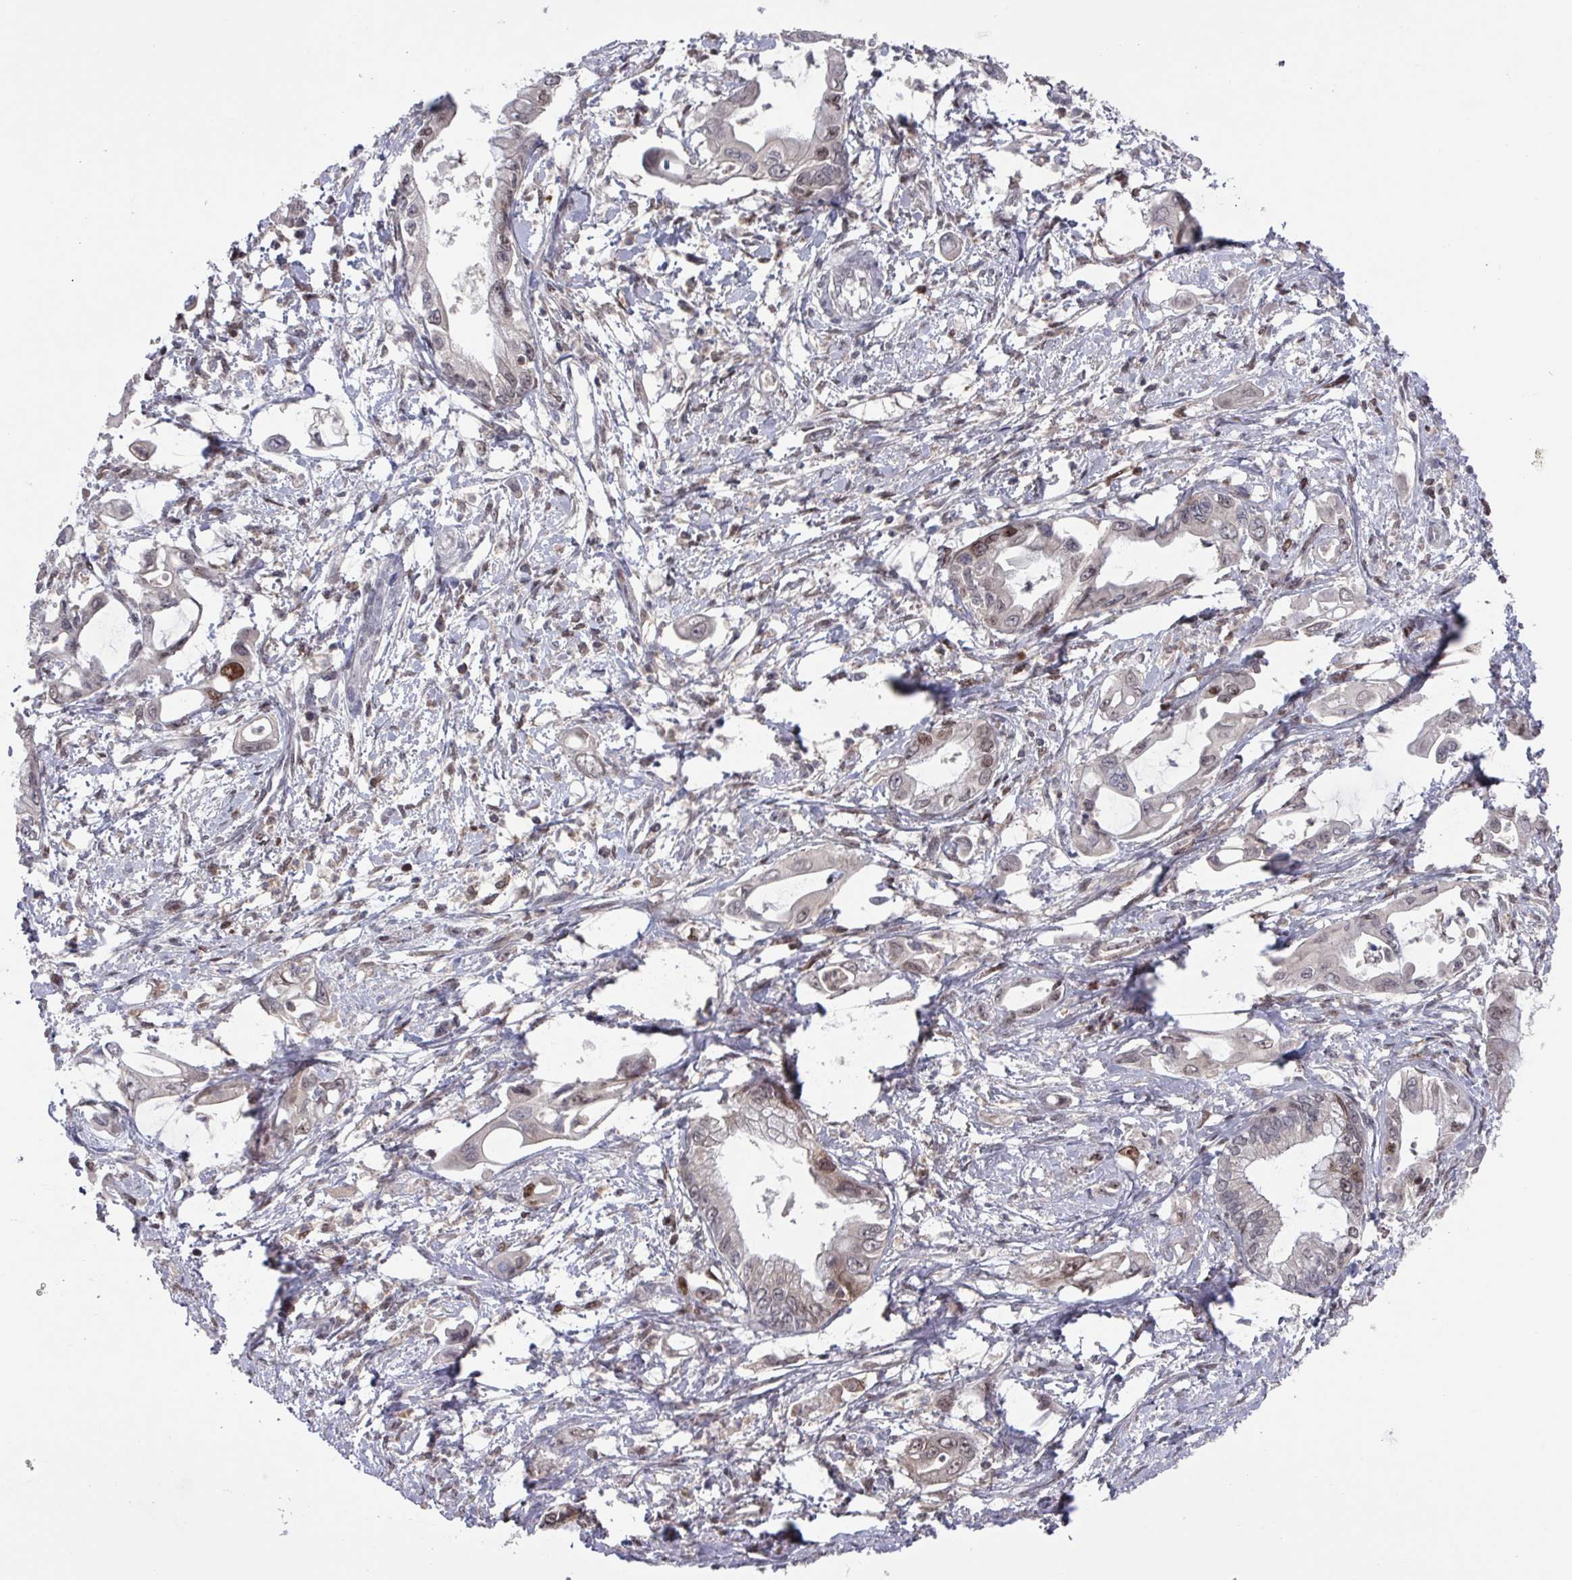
{"staining": {"intensity": "moderate", "quantity": "<25%", "location": "nuclear"}, "tissue": "pancreatic cancer", "cell_type": "Tumor cells", "image_type": "cancer", "snomed": [{"axis": "morphology", "description": "Adenocarcinoma, NOS"}, {"axis": "topography", "description": "Pancreas"}], "caption": "Pancreatic cancer (adenocarcinoma) stained with a brown dye displays moderate nuclear positive positivity in approximately <25% of tumor cells.", "gene": "PRRX1", "patient": {"sex": "male", "age": 61}}